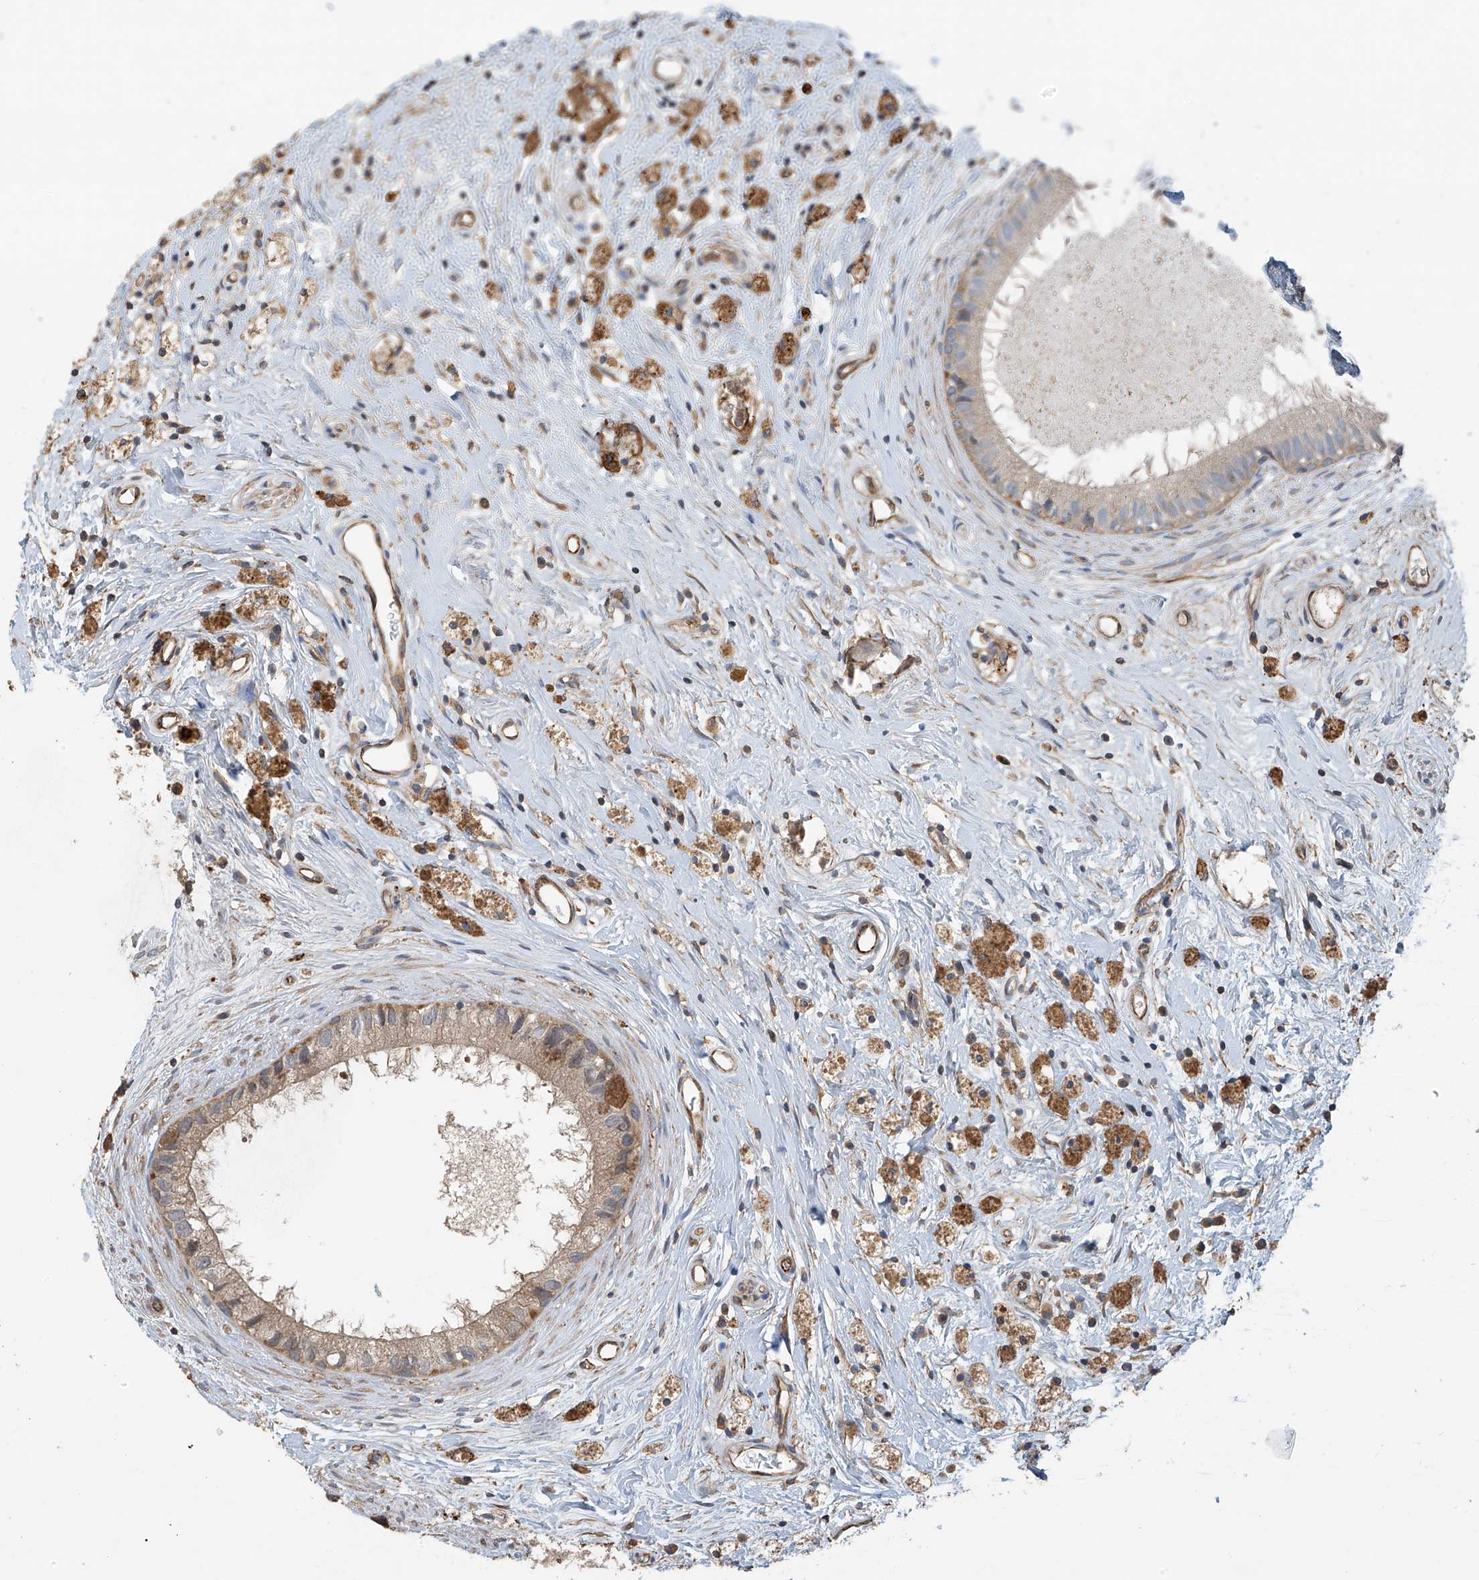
{"staining": {"intensity": "moderate", "quantity": "<25%", "location": "cytoplasmic/membranous"}, "tissue": "epididymis", "cell_type": "Glandular cells", "image_type": "normal", "snomed": [{"axis": "morphology", "description": "Normal tissue, NOS"}, {"axis": "topography", "description": "Epididymis"}], "caption": "Glandular cells show low levels of moderate cytoplasmic/membranous staining in approximately <25% of cells in benign epididymis.", "gene": "PHACTR4", "patient": {"sex": "male", "age": 80}}